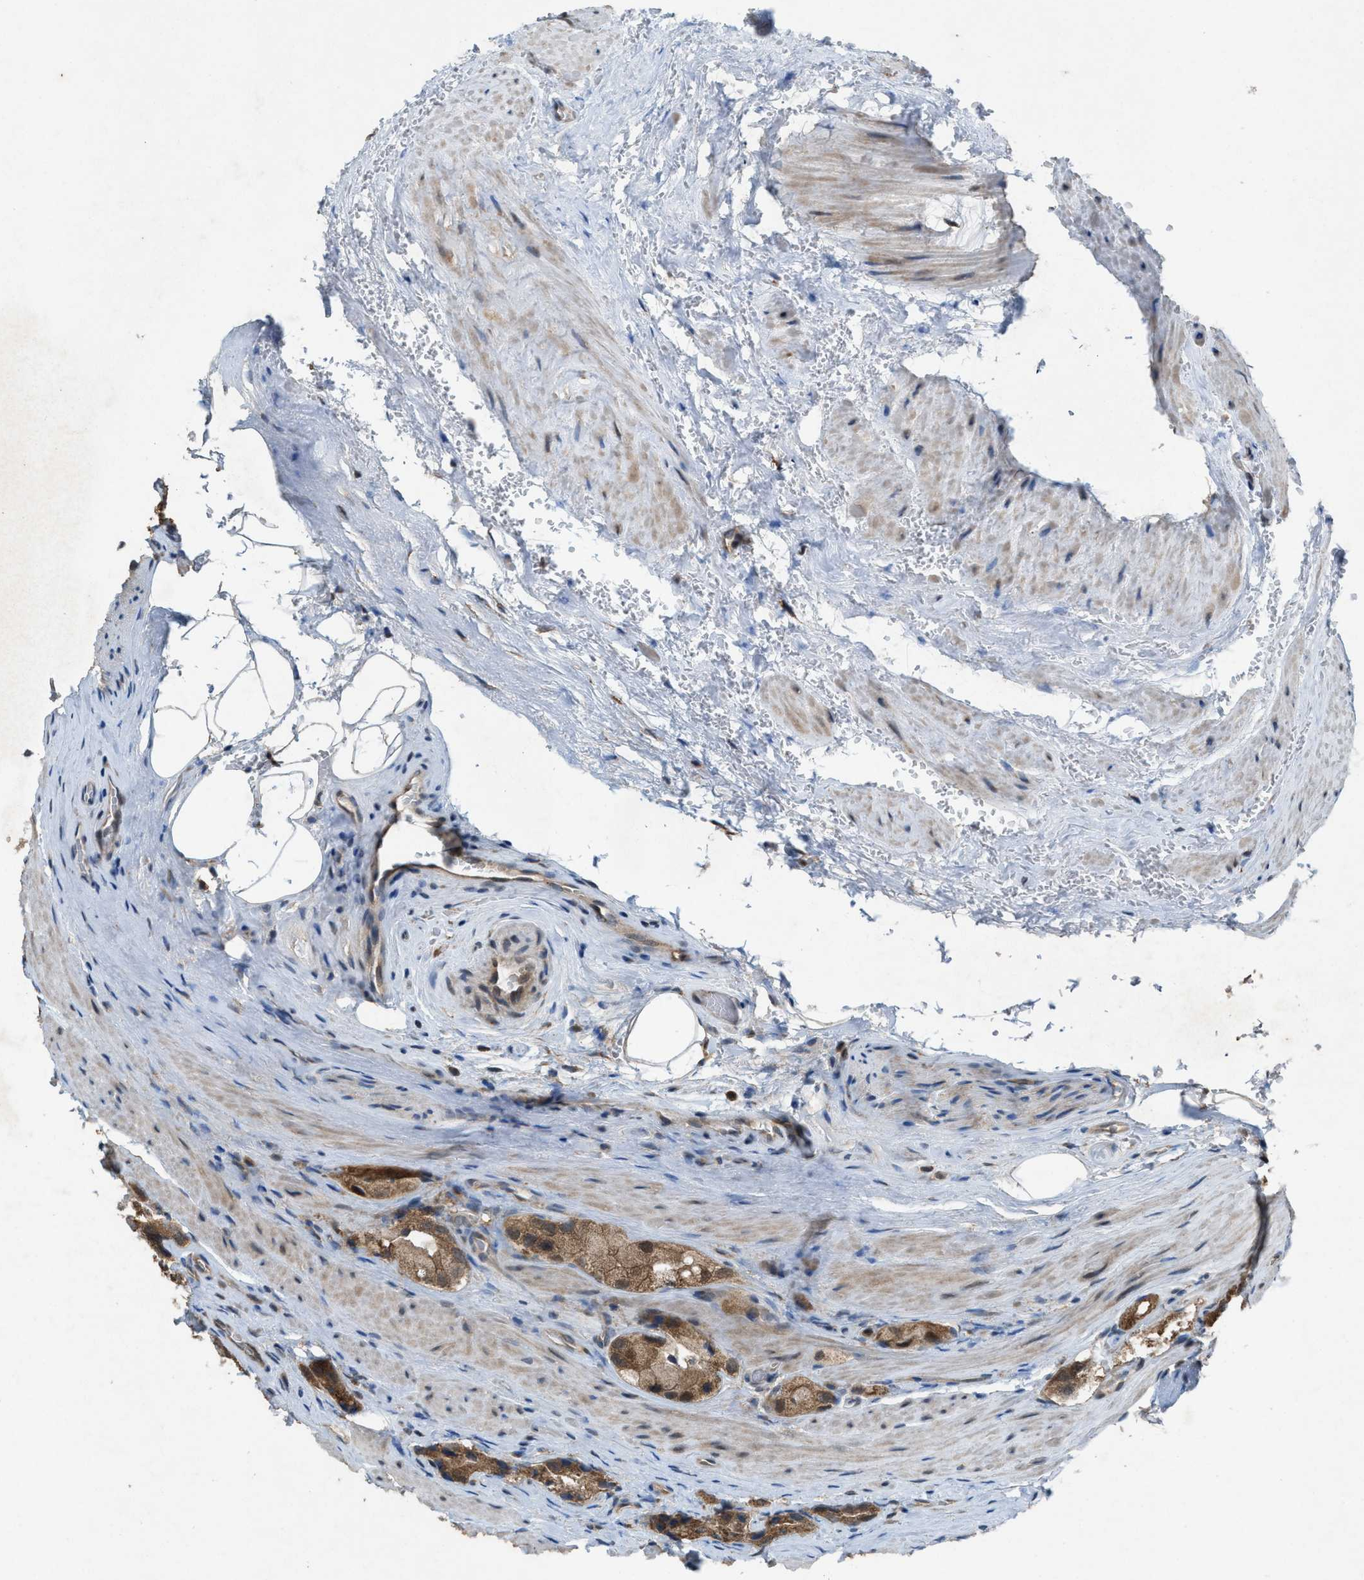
{"staining": {"intensity": "moderate", "quantity": ">75%", "location": "cytoplasmic/membranous"}, "tissue": "prostate cancer", "cell_type": "Tumor cells", "image_type": "cancer", "snomed": [{"axis": "morphology", "description": "Adenocarcinoma, High grade"}, {"axis": "topography", "description": "Prostate"}], "caption": "Immunohistochemistry of human prostate cancer (adenocarcinoma (high-grade)) displays medium levels of moderate cytoplasmic/membranous expression in about >75% of tumor cells. (brown staining indicates protein expression, while blue staining denotes nuclei).", "gene": "PLAA", "patient": {"sex": "male", "age": 63}}